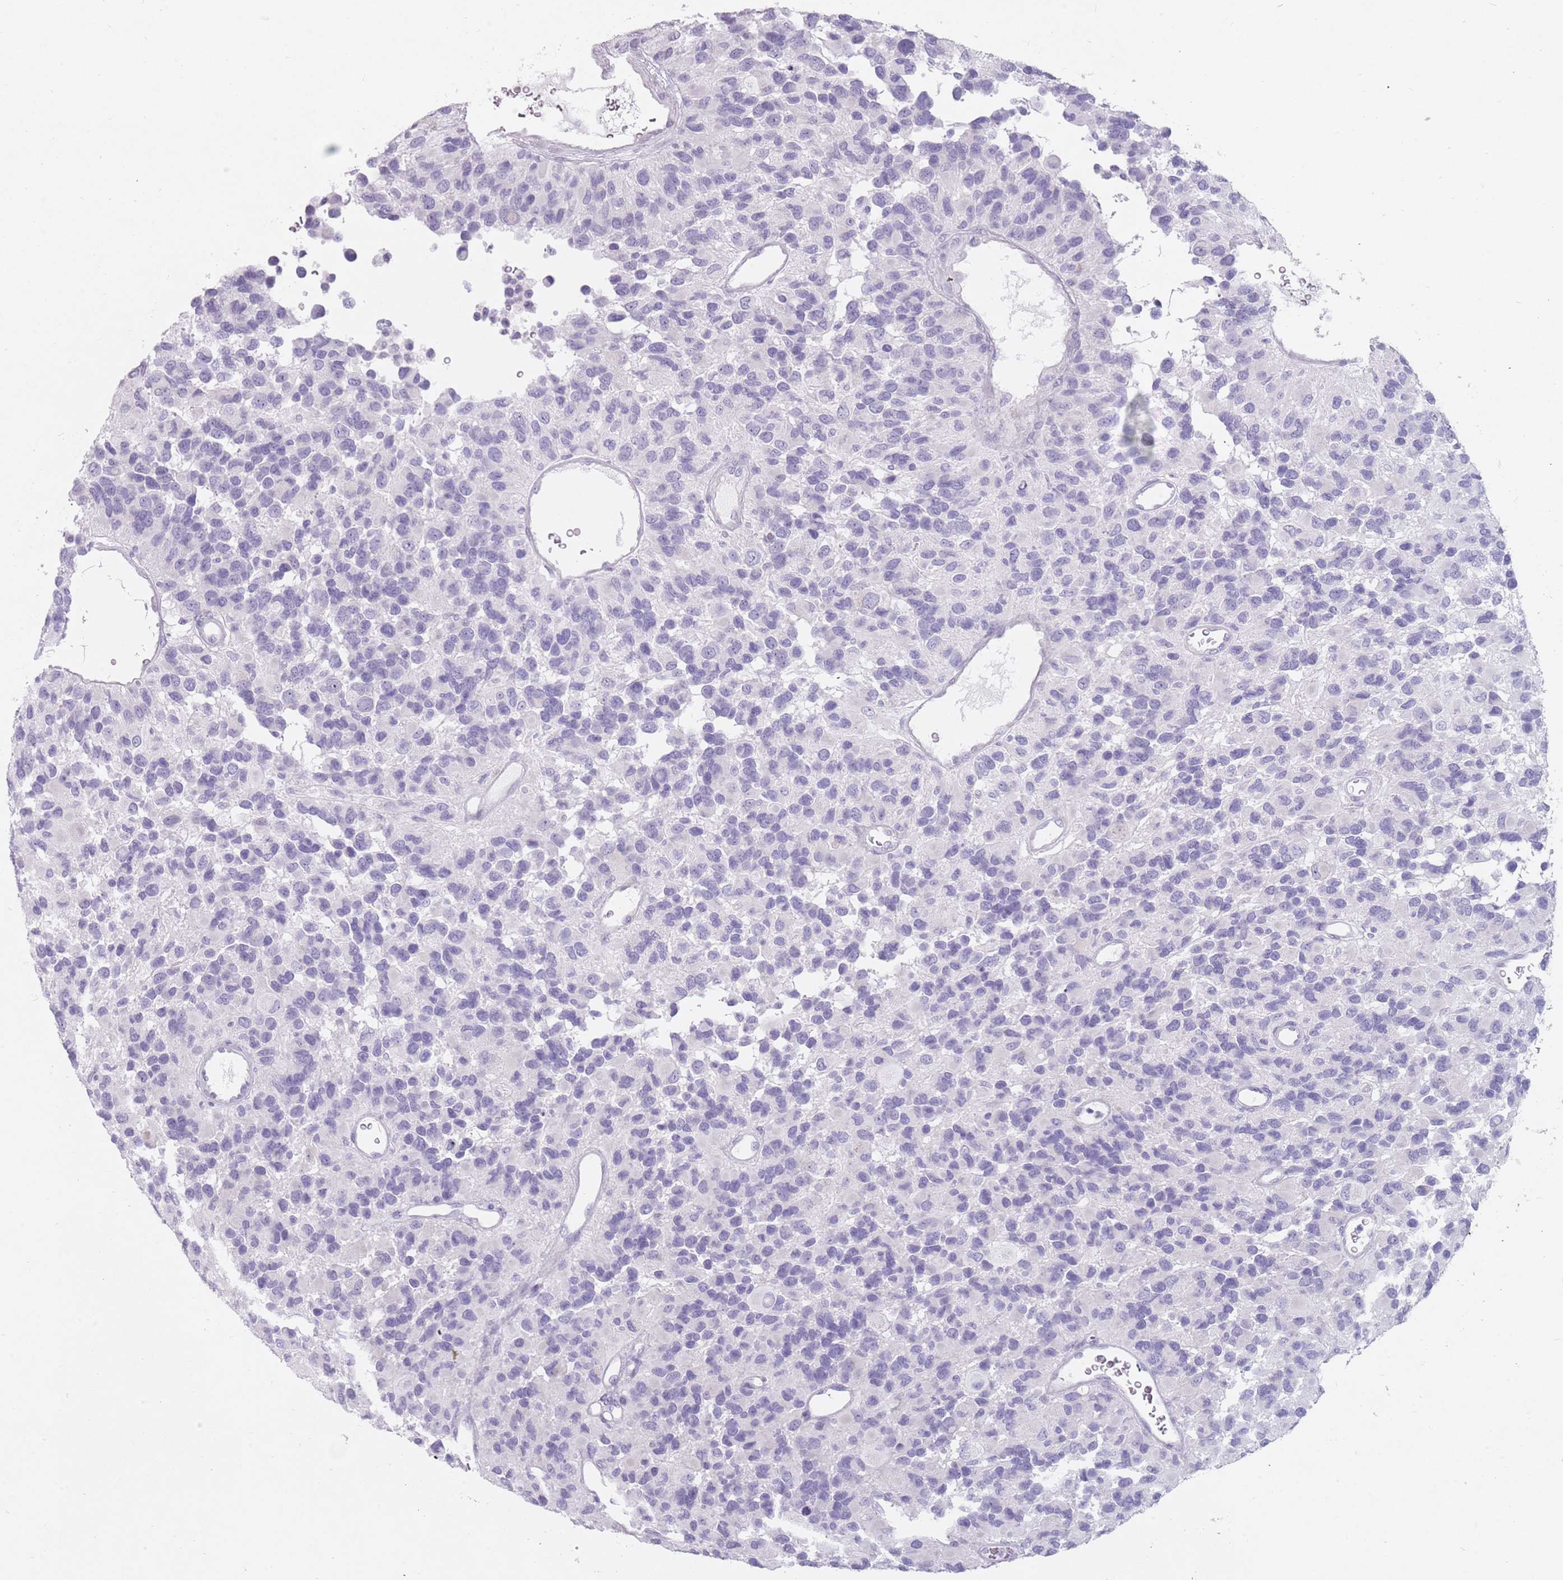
{"staining": {"intensity": "negative", "quantity": "none", "location": "none"}, "tissue": "glioma", "cell_type": "Tumor cells", "image_type": "cancer", "snomed": [{"axis": "morphology", "description": "Glioma, malignant, High grade"}, {"axis": "topography", "description": "Brain"}], "caption": "DAB (3,3'-diaminobenzidine) immunohistochemical staining of glioma demonstrates no significant positivity in tumor cells.", "gene": "DDX4", "patient": {"sex": "male", "age": 77}}